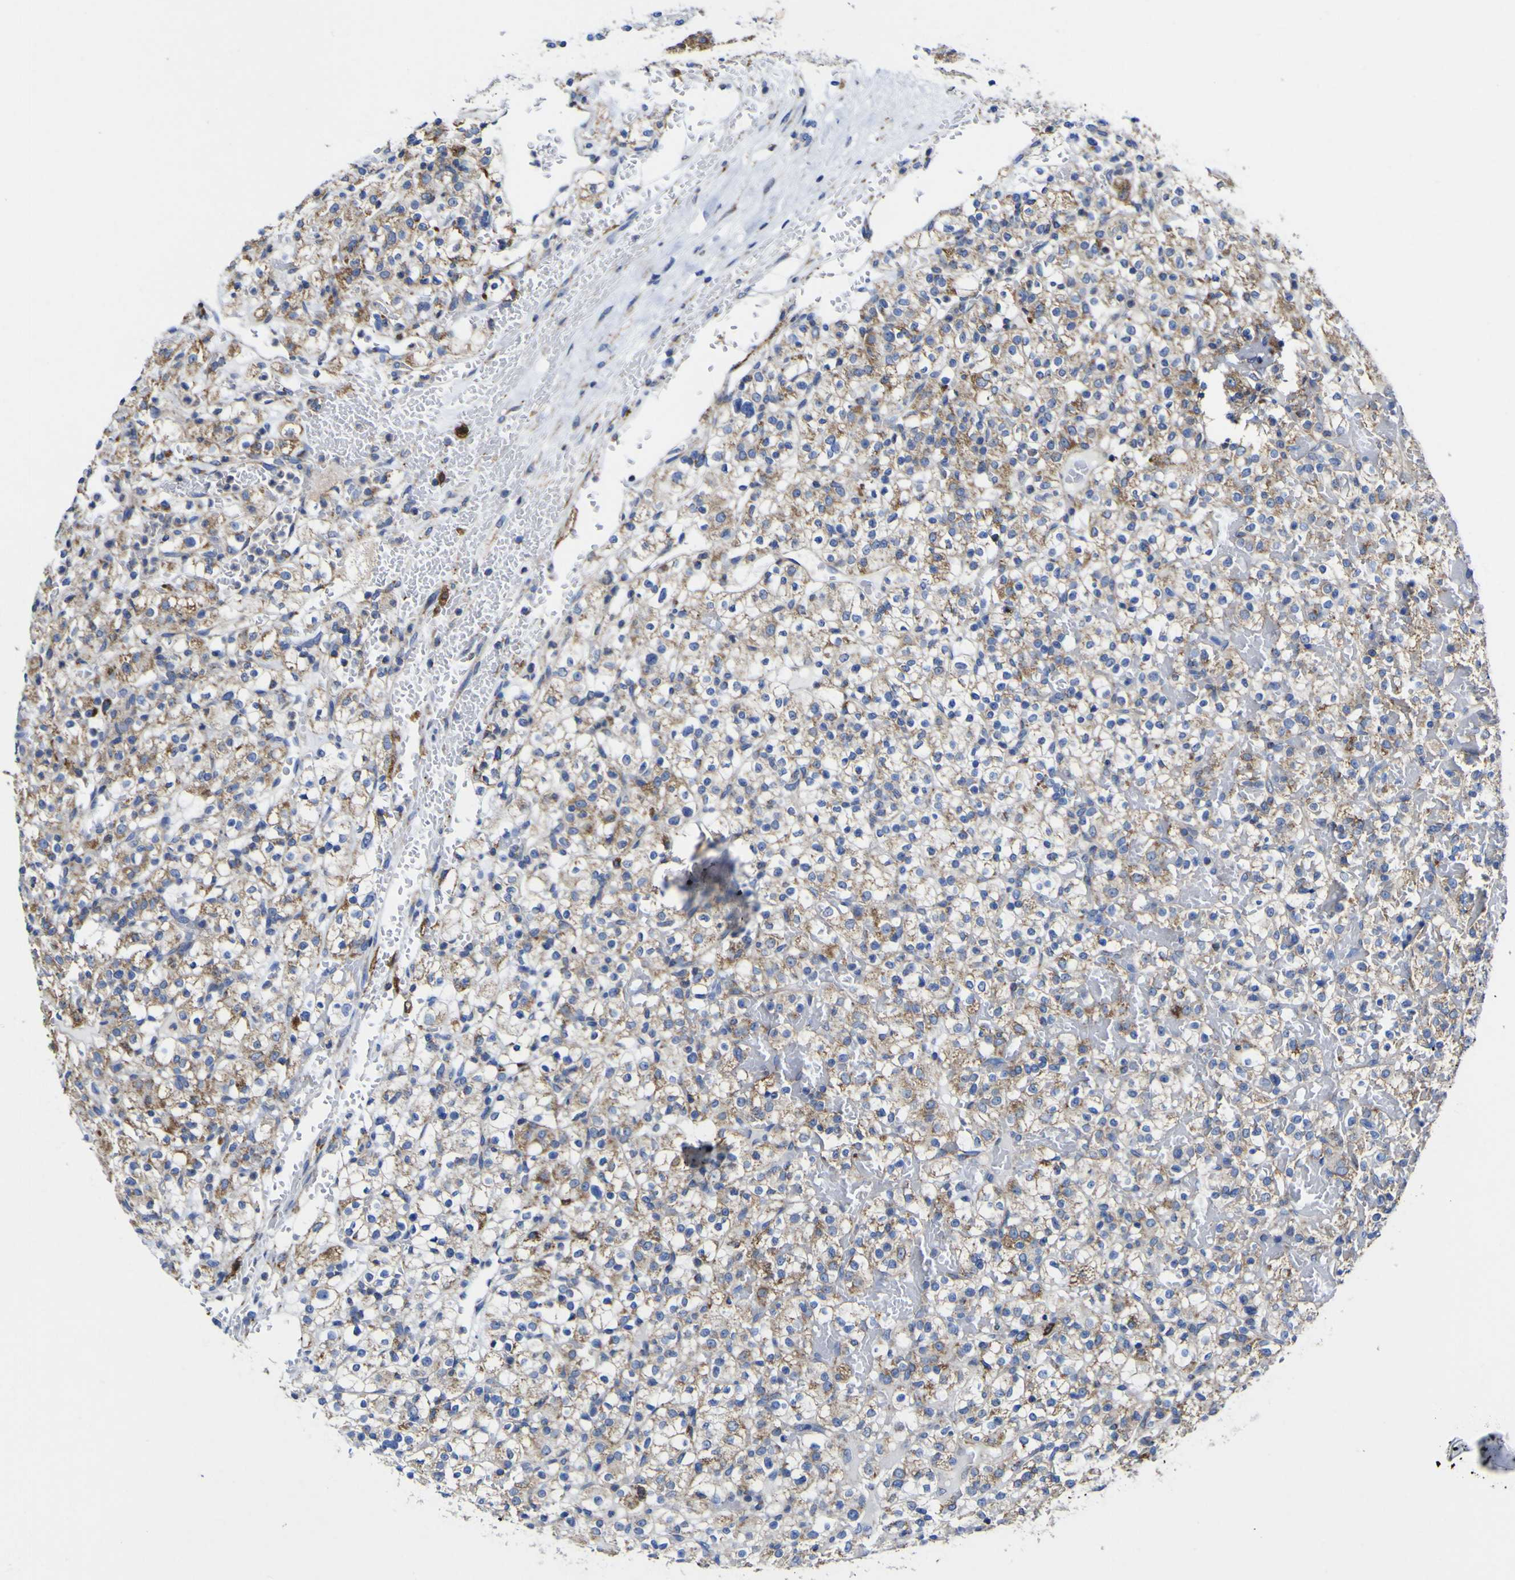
{"staining": {"intensity": "moderate", "quantity": ">75%", "location": "cytoplasmic/membranous"}, "tissue": "renal cancer", "cell_type": "Tumor cells", "image_type": "cancer", "snomed": [{"axis": "morphology", "description": "Normal tissue, NOS"}, {"axis": "morphology", "description": "Adenocarcinoma, NOS"}, {"axis": "topography", "description": "Kidney"}], "caption": "Renal adenocarcinoma stained with a protein marker reveals moderate staining in tumor cells.", "gene": "CCDC90B", "patient": {"sex": "female", "age": 72}}